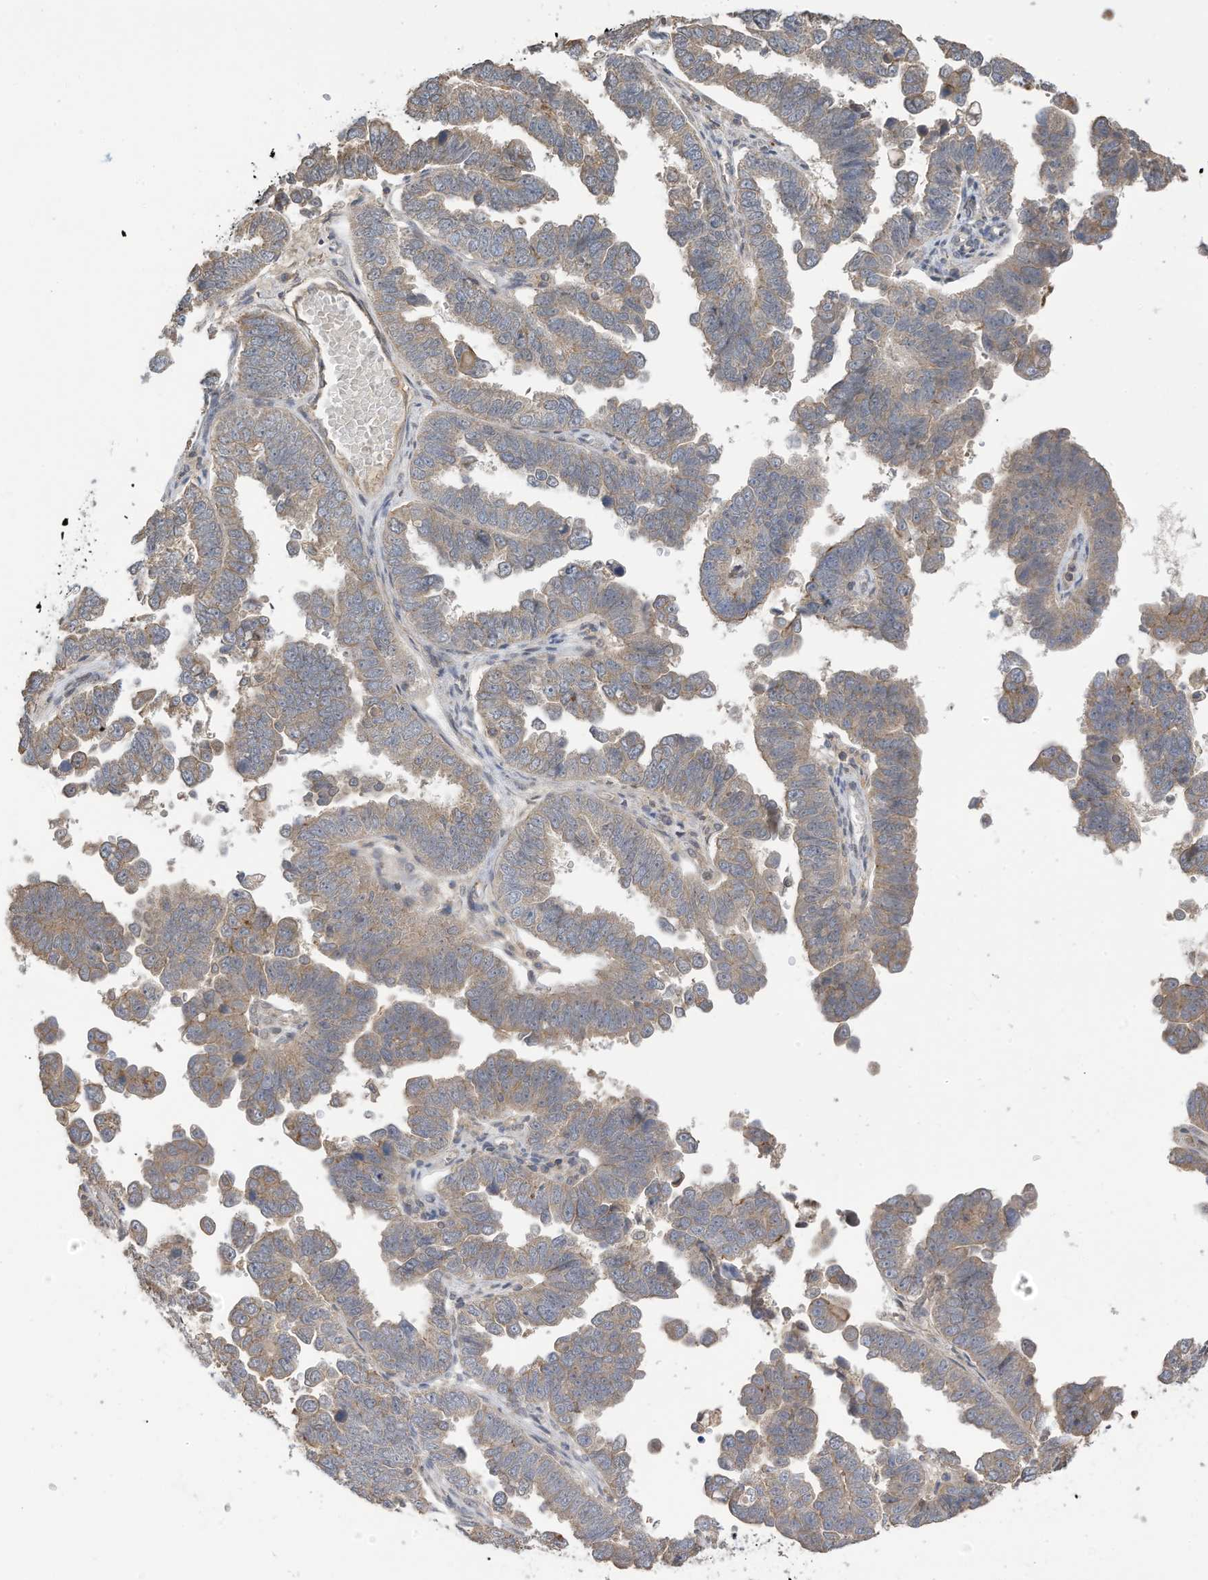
{"staining": {"intensity": "weak", "quantity": "25%-75%", "location": "cytoplasmic/membranous"}, "tissue": "endometrial cancer", "cell_type": "Tumor cells", "image_type": "cancer", "snomed": [{"axis": "morphology", "description": "Adenocarcinoma, NOS"}, {"axis": "topography", "description": "Endometrium"}], "caption": "About 25%-75% of tumor cells in human adenocarcinoma (endometrial) exhibit weak cytoplasmic/membranous protein positivity as visualized by brown immunohistochemical staining.", "gene": "REC8", "patient": {"sex": "female", "age": 75}}